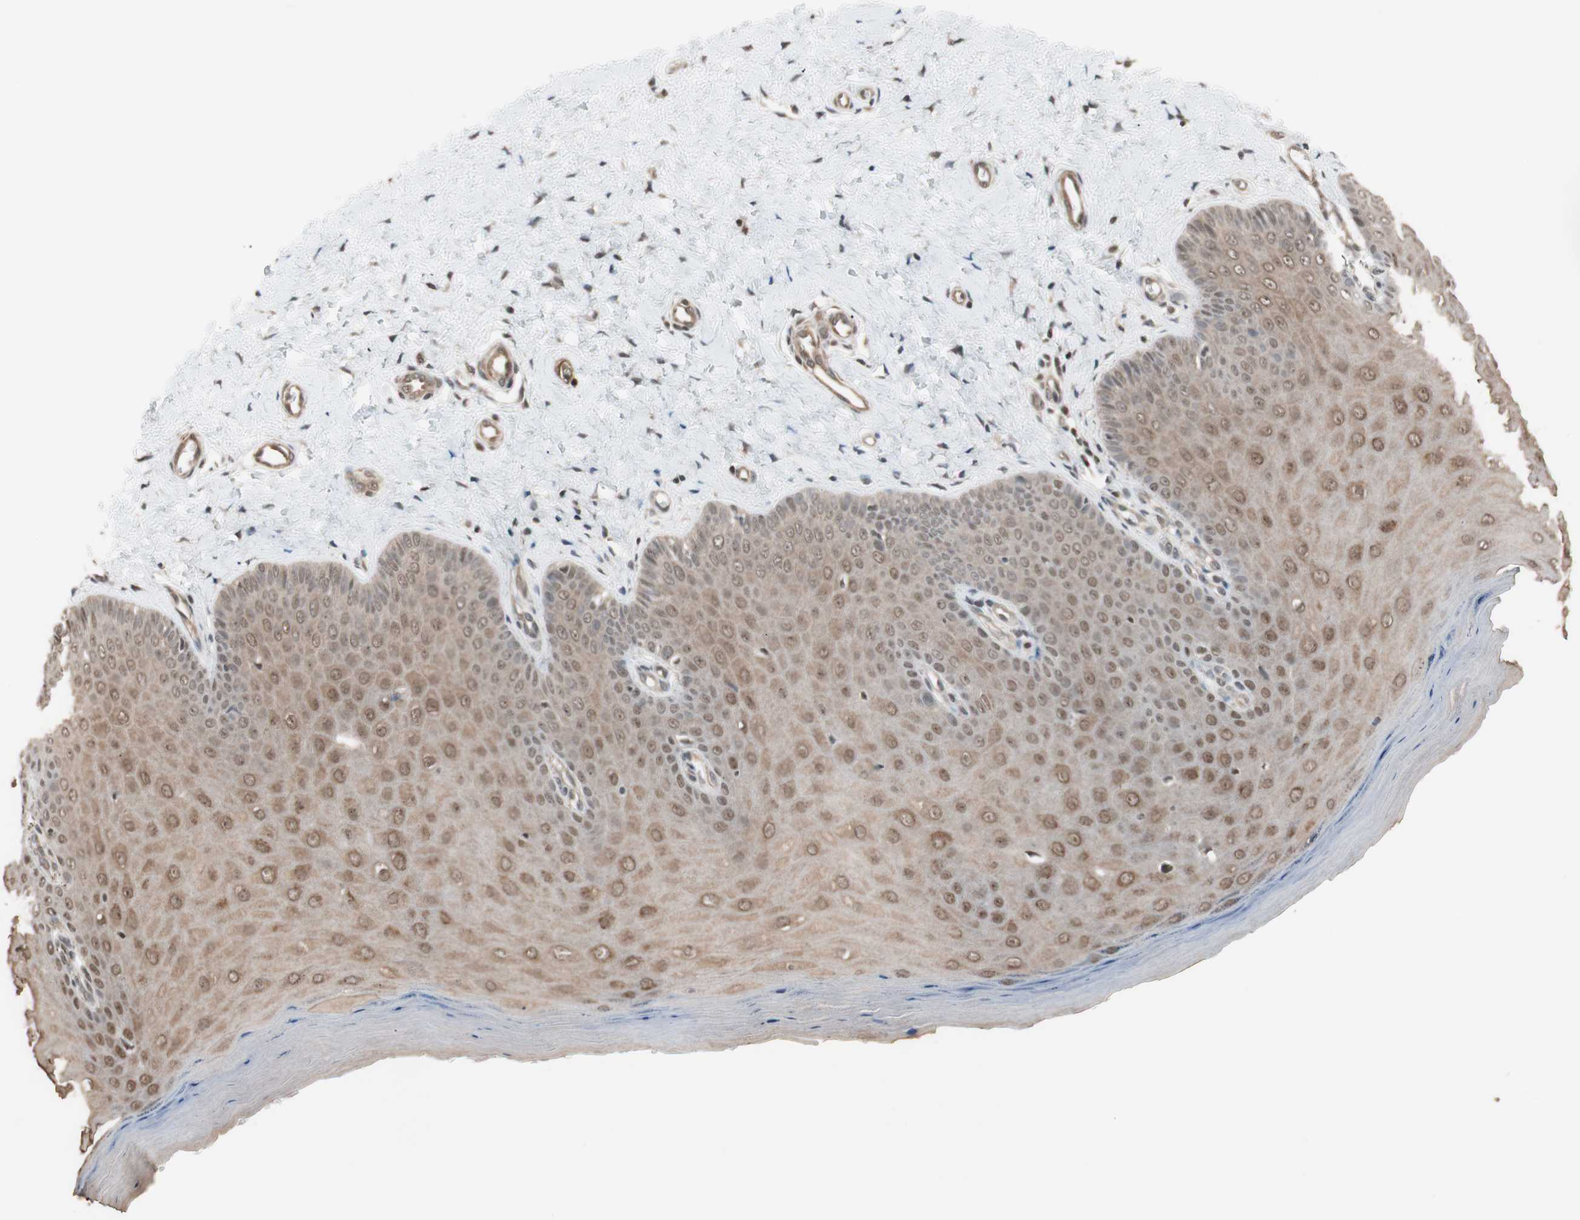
{"staining": {"intensity": "moderate", "quantity": ">75%", "location": "cytoplasmic/membranous,nuclear"}, "tissue": "cervix", "cell_type": "Squamous epithelial cells", "image_type": "normal", "snomed": [{"axis": "morphology", "description": "Normal tissue, NOS"}, {"axis": "topography", "description": "Cervix"}], "caption": "Unremarkable cervix was stained to show a protein in brown. There is medium levels of moderate cytoplasmic/membranous,nuclear staining in about >75% of squamous epithelial cells. The protein of interest is stained brown, and the nuclei are stained in blue (DAB (3,3'-diaminobenzidine) IHC with brightfield microscopy, high magnification).", "gene": "DRAP1", "patient": {"sex": "female", "age": 55}}